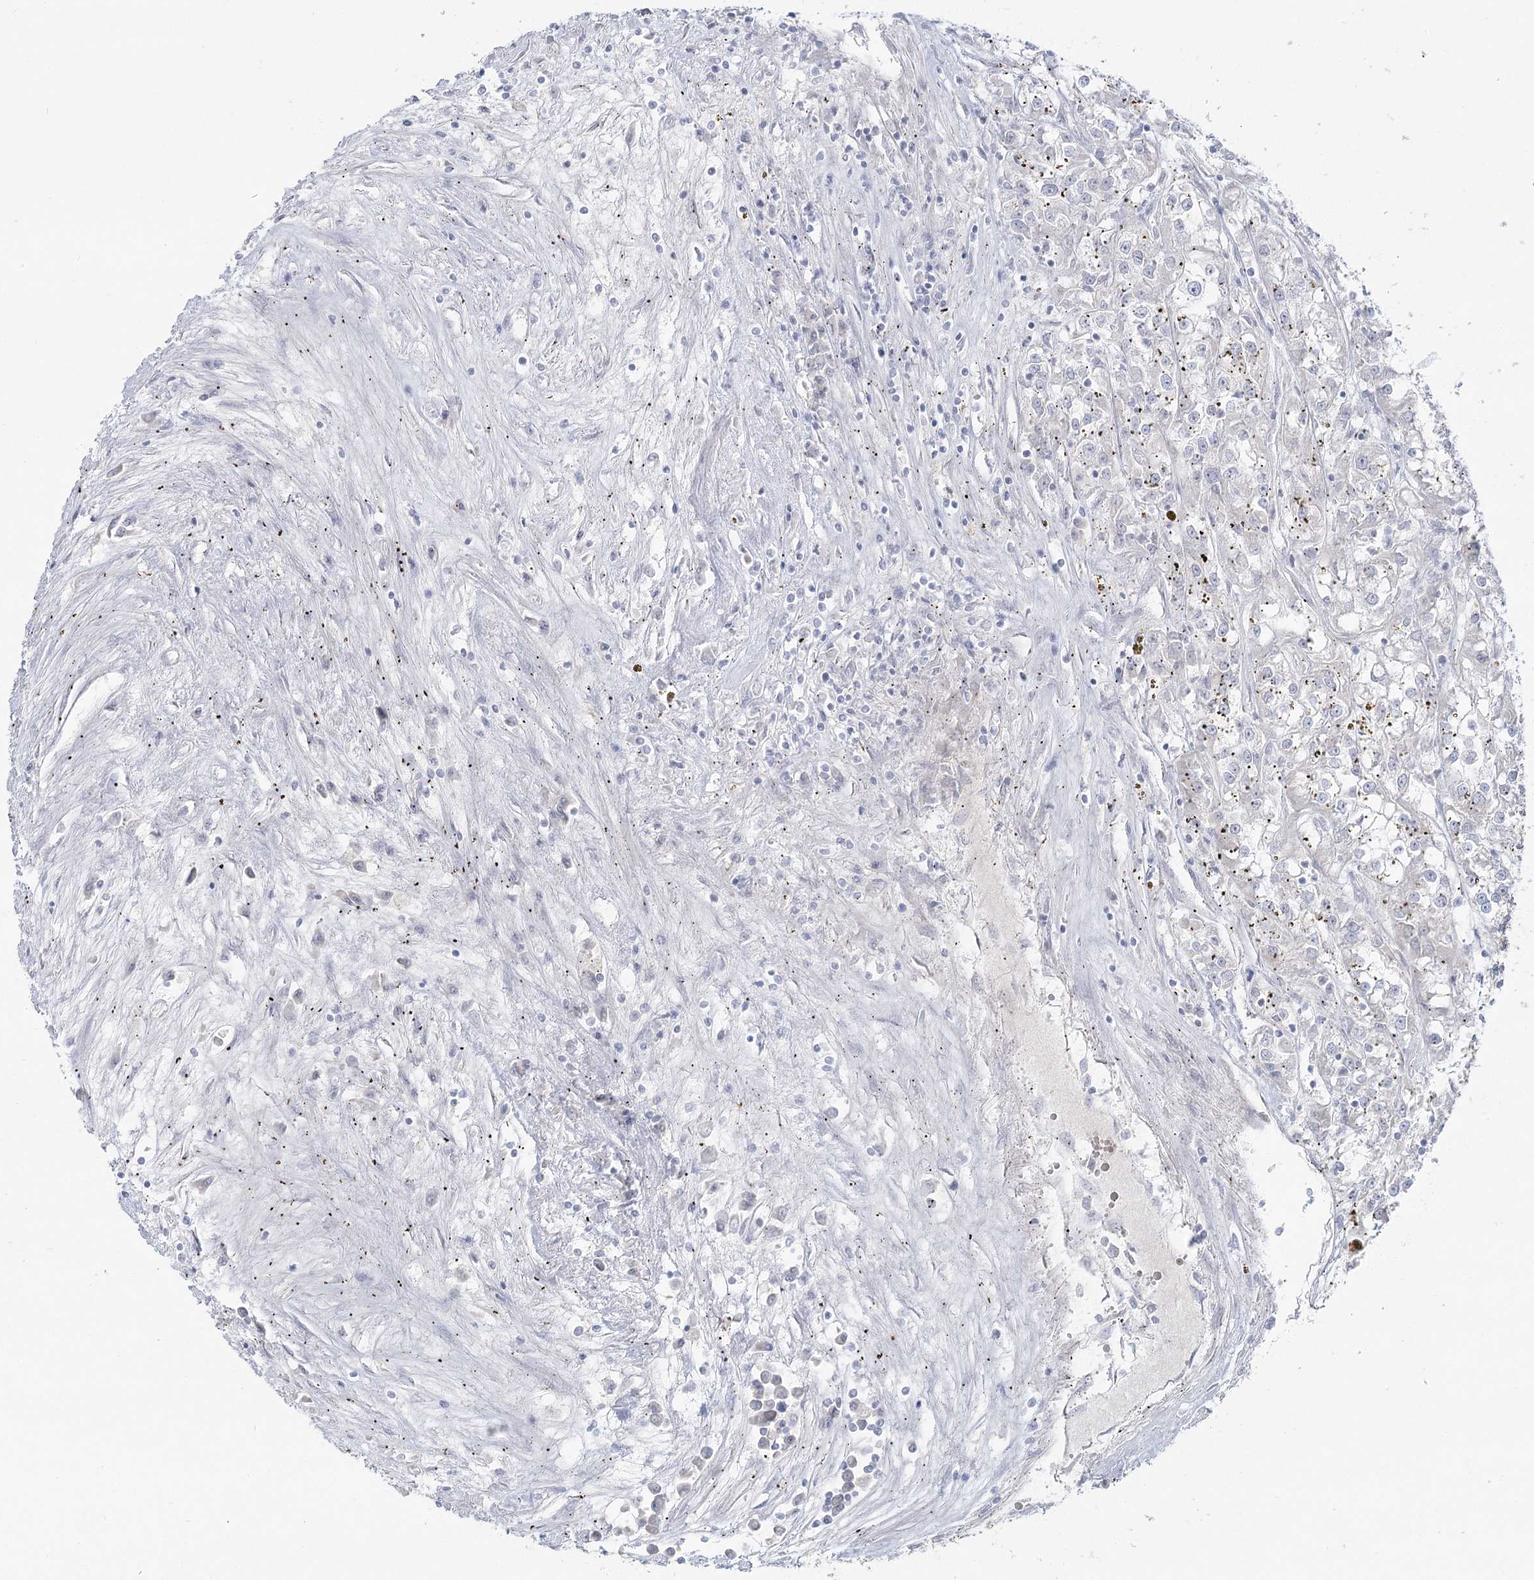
{"staining": {"intensity": "negative", "quantity": "none", "location": "none"}, "tissue": "renal cancer", "cell_type": "Tumor cells", "image_type": "cancer", "snomed": [{"axis": "morphology", "description": "Adenocarcinoma, NOS"}, {"axis": "topography", "description": "Kidney"}], "caption": "Immunohistochemistry histopathology image of human adenocarcinoma (renal) stained for a protein (brown), which exhibits no expression in tumor cells.", "gene": "DMGDH", "patient": {"sex": "female", "age": 52}}